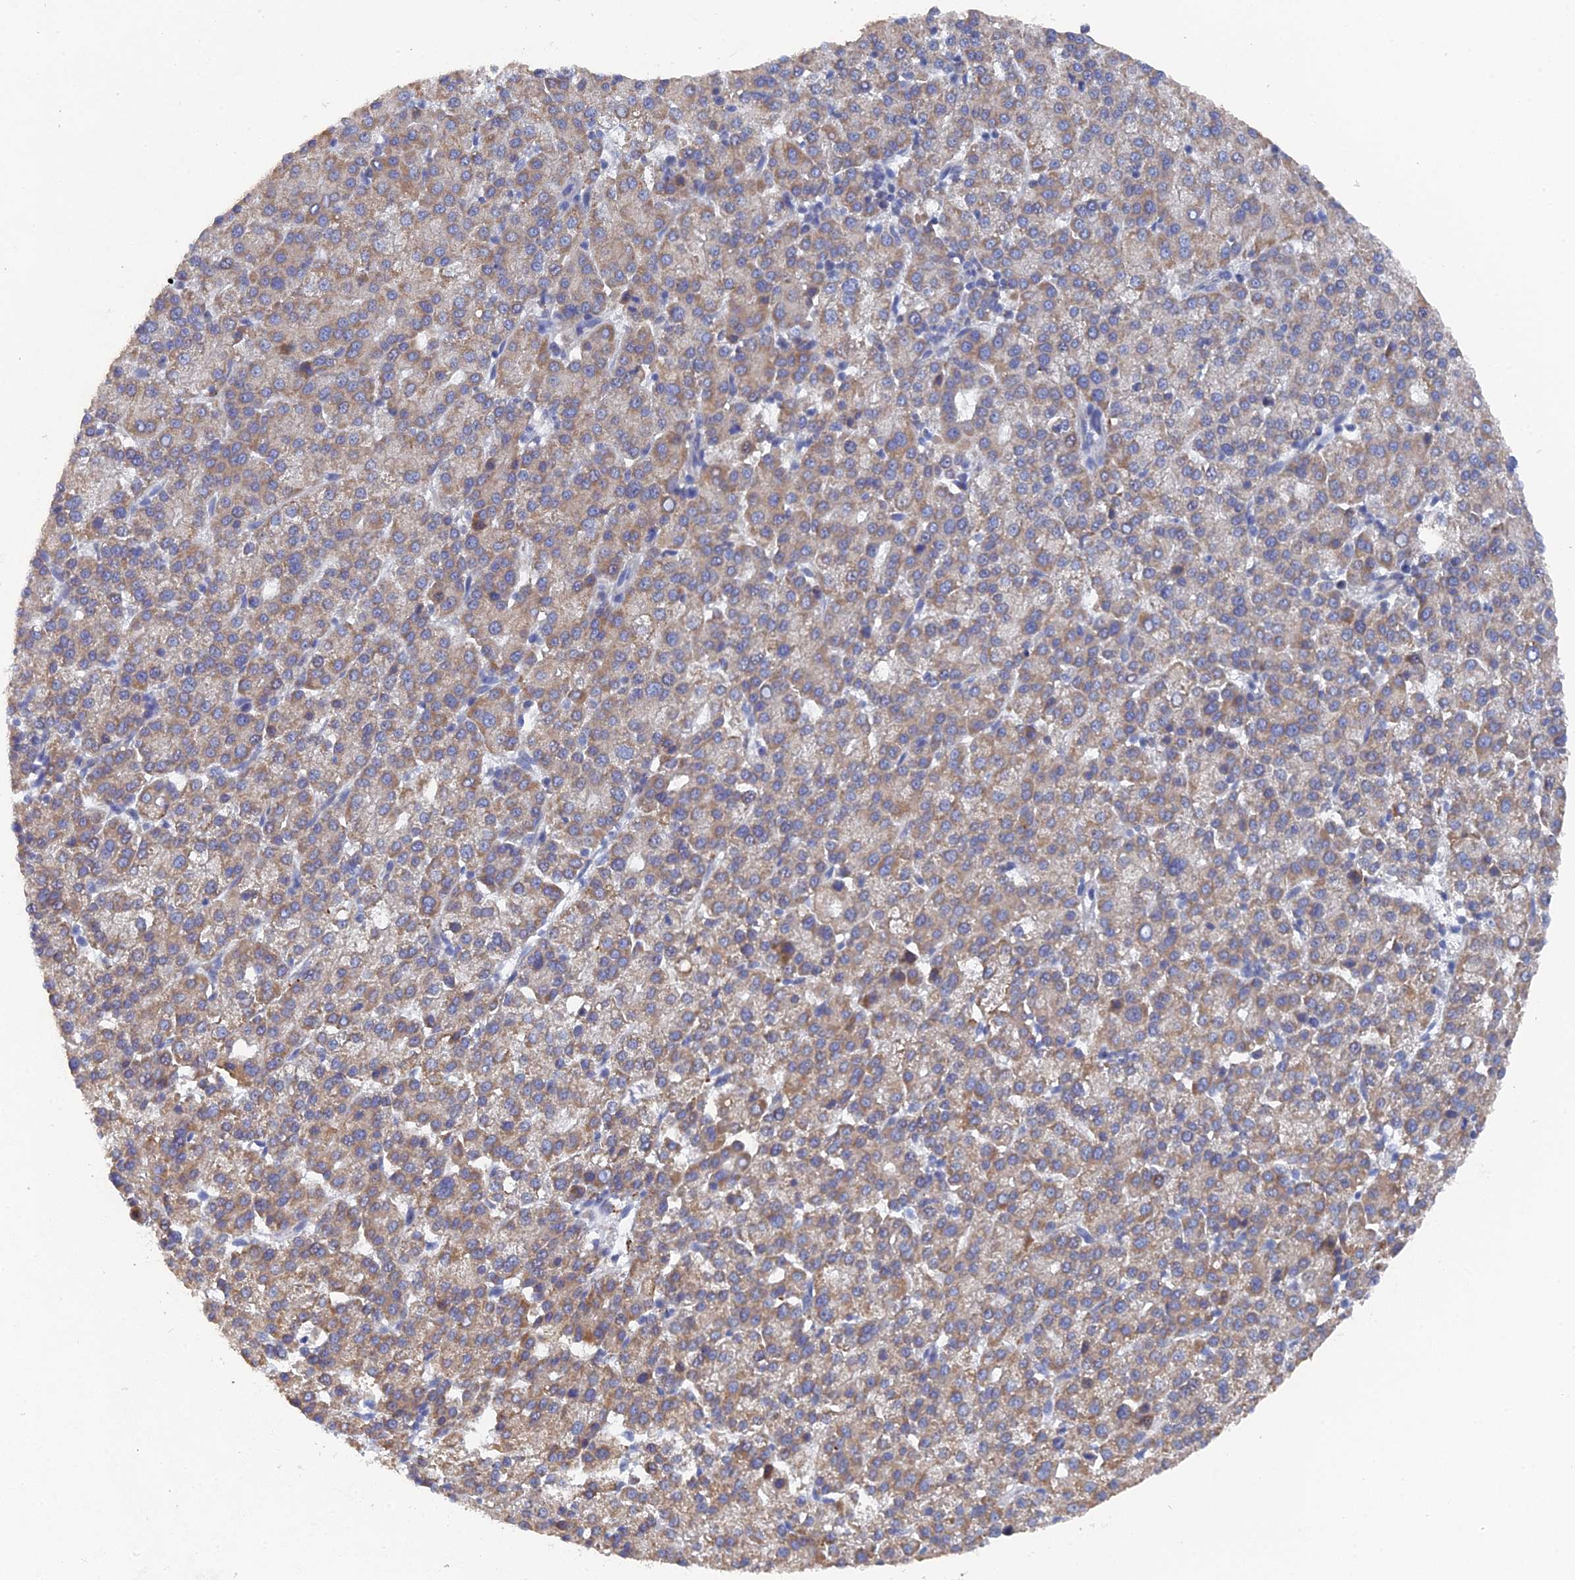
{"staining": {"intensity": "moderate", "quantity": ">75%", "location": "cytoplasmic/membranous"}, "tissue": "liver cancer", "cell_type": "Tumor cells", "image_type": "cancer", "snomed": [{"axis": "morphology", "description": "Carcinoma, Hepatocellular, NOS"}, {"axis": "topography", "description": "Liver"}], "caption": "Immunohistochemistry photomicrograph of human liver cancer (hepatocellular carcinoma) stained for a protein (brown), which shows medium levels of moderate cytoplasmic/membranous positivity in approximately >75% of tumor cells.", "gene": "MIGA2", "patient": {"sex": "female", "age": 58}}